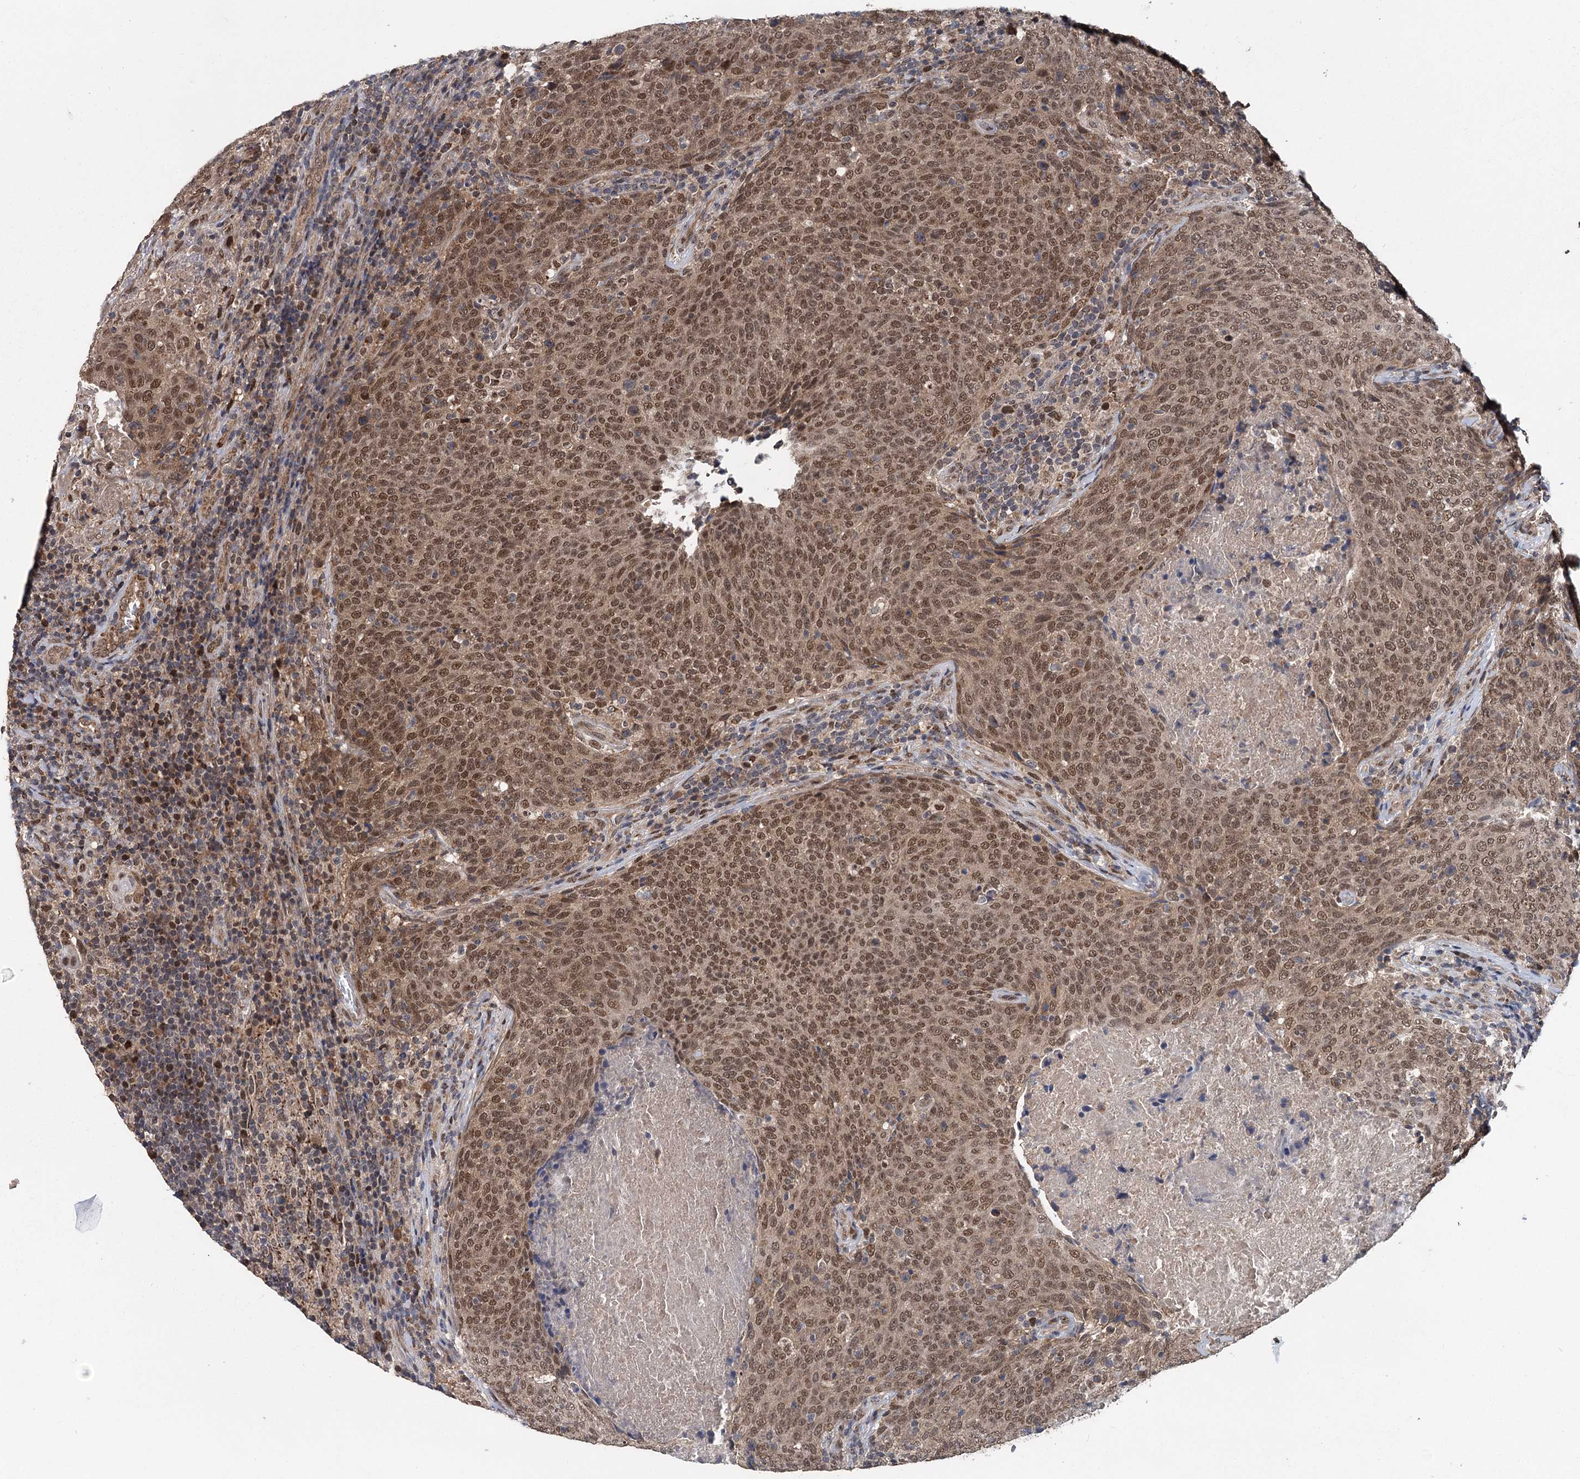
{"staining": {"intensity": "moderate", "quantity": ">75%", "location": "cytoplasmic/membranous,nuclear"}, "tissue": "head and neck cancer", "cell_type": "Tumor cells", "image_type": "cancer", "snomed": [{"axis": "morphology", "description": "Squamous cell carcinoma, NOS"}, {"axis": "morphology", "description": "Squamous cell carcinoma, metastatic, NOS"}, {"axis": "topography", "description": "Lymph node"}, {"axis": "topography", "description": "Head-Neck"}], "caption": "A medium amount of moderate cytoplasmic/membranous and nuclear positivity is seen in approximately >75% of tumor cells in head and neck cancer tissue.", "gene": "MYG1", "patient": {"sex": "male", "age": 62}}